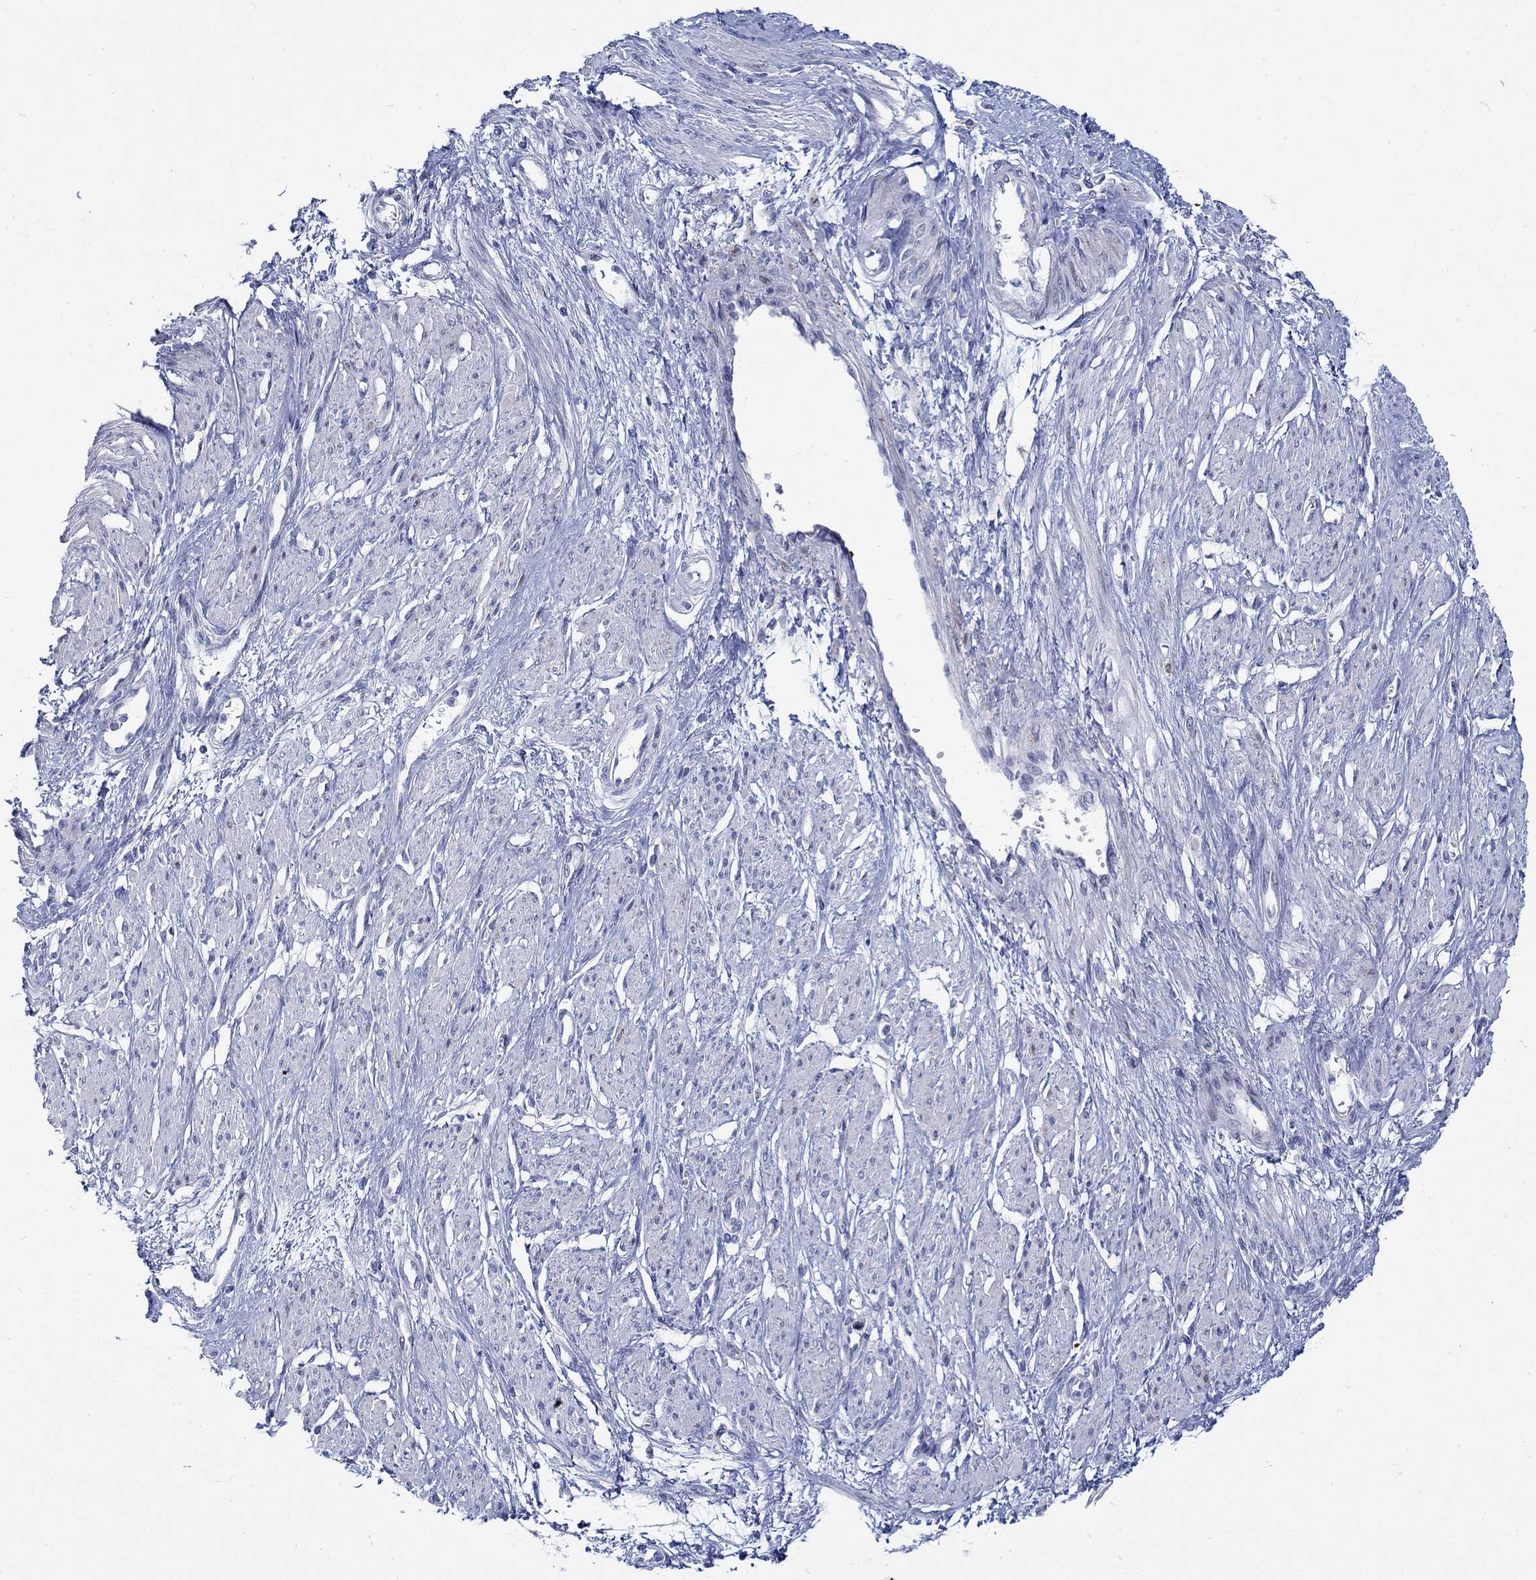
{"staining": {"intensity": "negative", "quantity": "none", "location": "none"}, "tissue": "smooth muscle", "cell_type": "Smooth muscle cells", "image_type": "normal", "snomed": [{"axis": "morphology", "description": "Normal tissue, NOS"}, {"axis": "topography", "description": "Smooth muscle"}, {"axis": "topography", "description": "Uterus"}], "caption": "Immunohistochemical staining of unremarkable human smooth muscle displays no significant expression in smooth muscle cells. The staining is performed using DAB (3,3'-diaminobenzidine) brown chromogen with nuclei counter-stained in using hematoxylin.", "gene": "KSR2", "patient": {"sex": "female", "age": 39}}